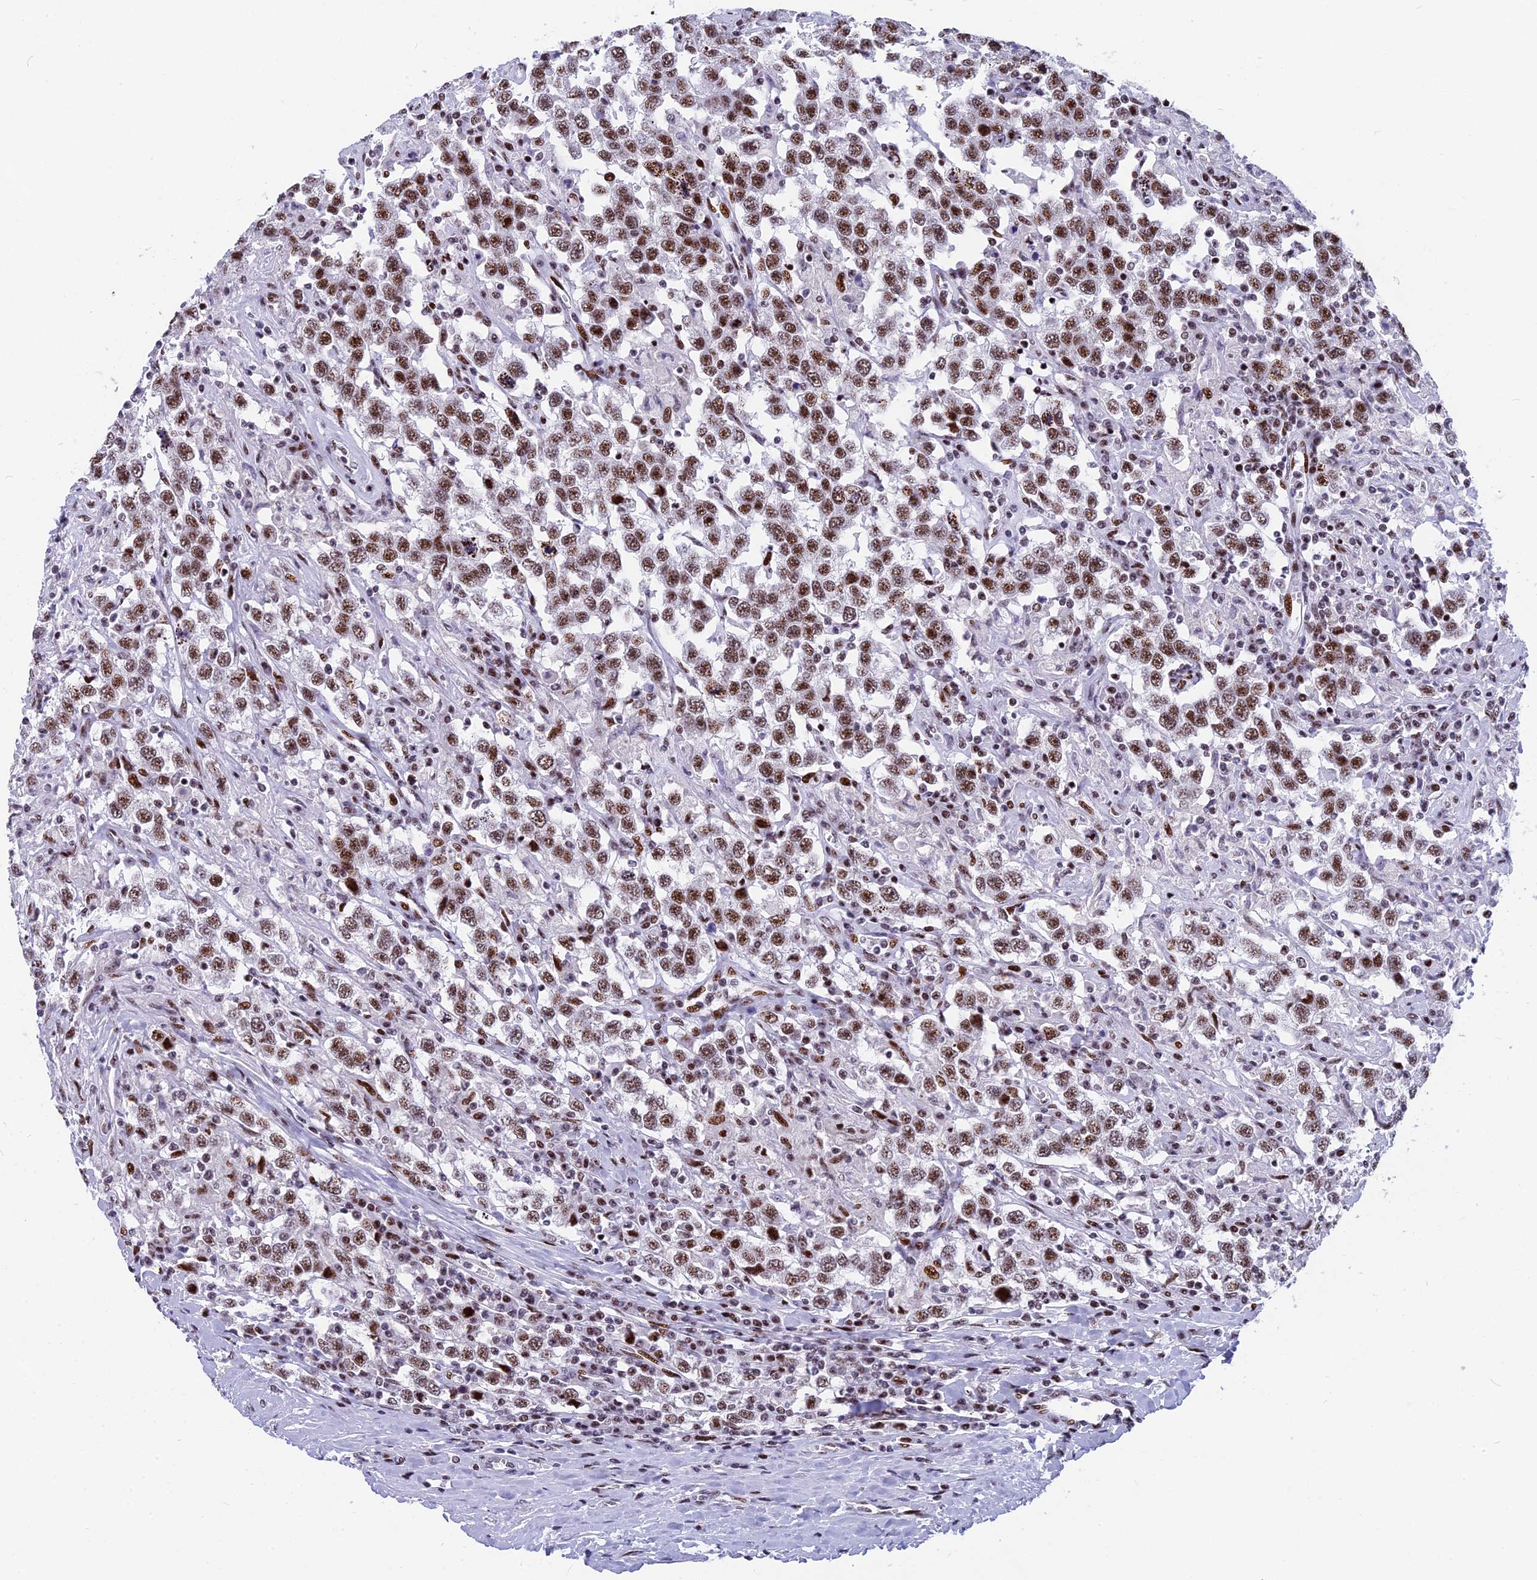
{"staining": {"intensity": "moderate", "quantity": ">75%", "location": "nuclear"}, "tissue": "testis cancer", "cell_type": "Tumor cells", "image_type": "cancer", "snomed": [{"axis": "morphology", "description": "Seminoma, NOS"}, {"axis": "topography", "description": "Testis"}], "caption": "Immunohistochemistry (IHC) histopathology image of human testis seminoma stained for a protein (brown), which exhibits medium levels of moderate nuclear staining in about >75% of tumor cells.", "gene": "NSA2", "patient": {"sex": "male", "age": 41}}